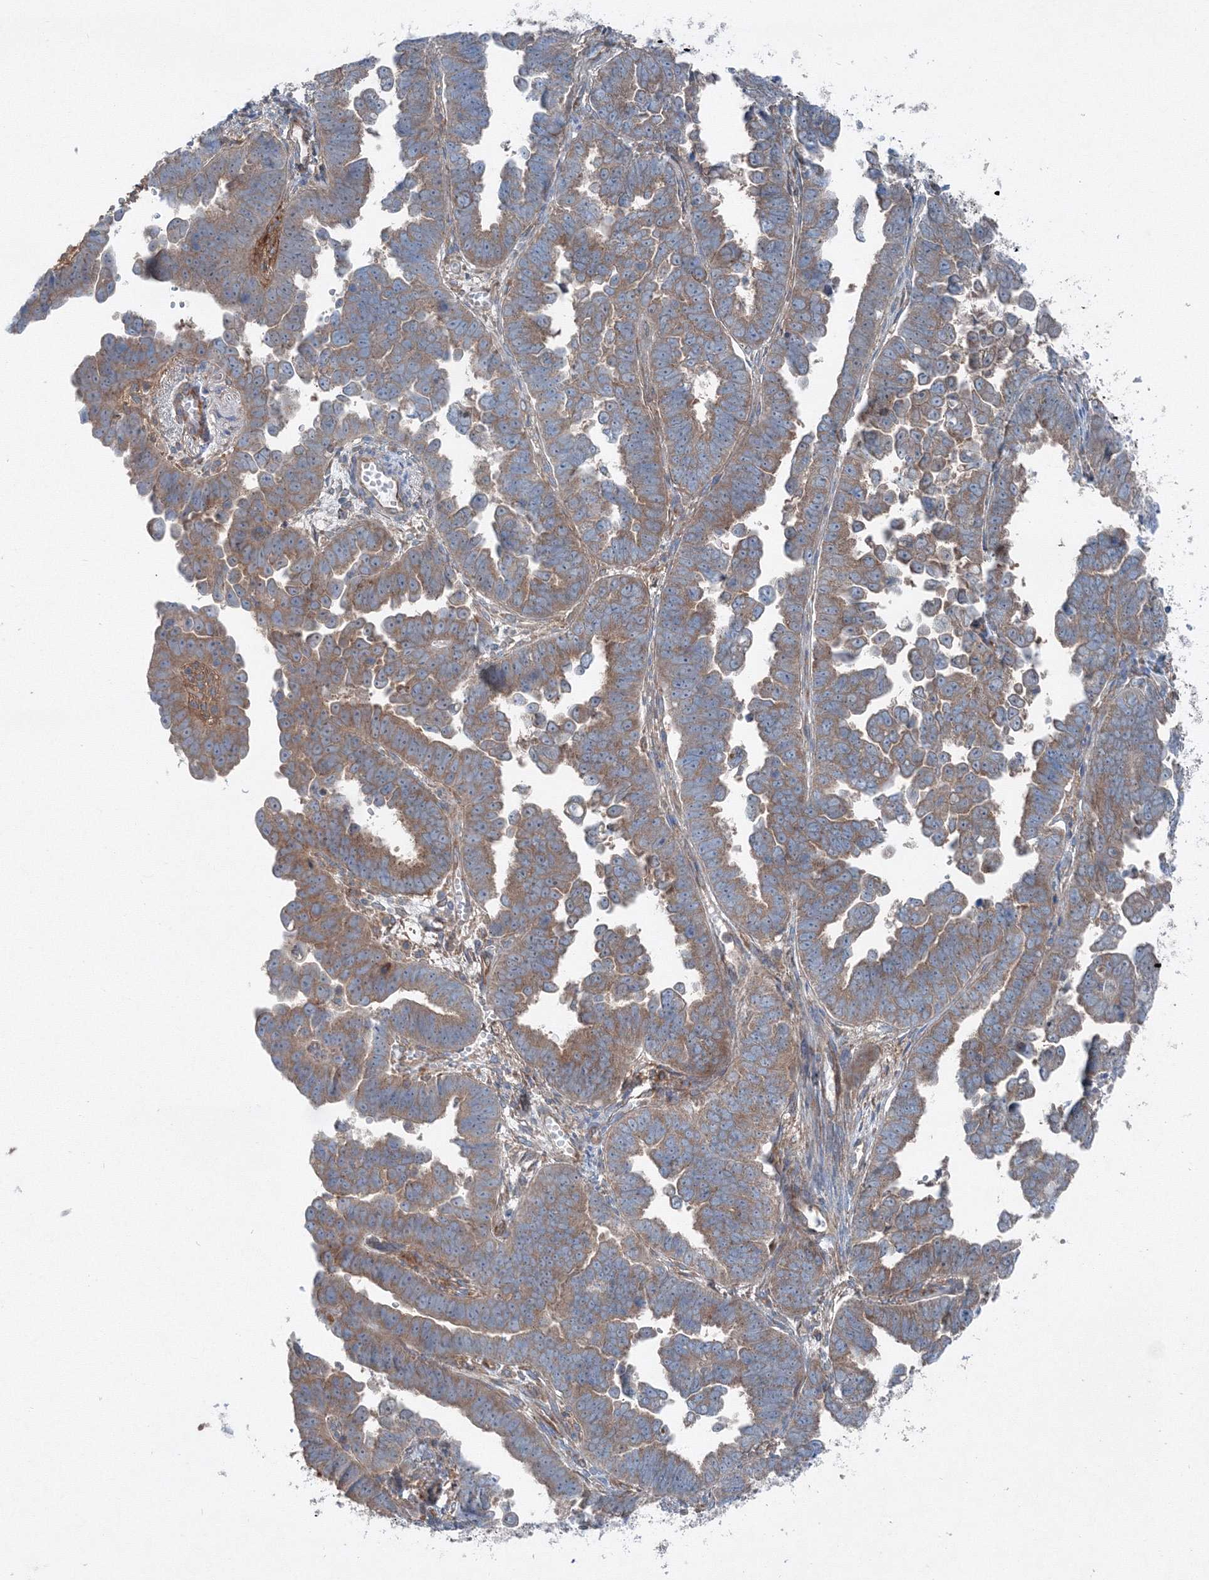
{"staining": {"intensity": "moderate", "quantity": ">75%", "location": "cytoplasmic/membranous"}, "tissue": "endometrial cancer", "cell_type": "Tumor cells", "image_type": "cancer", "snomed": [{"axis": "morphology", "description": "Adenocarcinoma, NOS"}, {"axis": "topography", "description": "Endometrium"}], "caption": "Brown immunohistochemical staining in human adenocarcinoma (endometrial) exhibits moderate cytoplasmic/membranous staining in approximately >75% of tumor cells.", "gene": "TPRKB", "patient": {"sex": "female", "age": 75}}